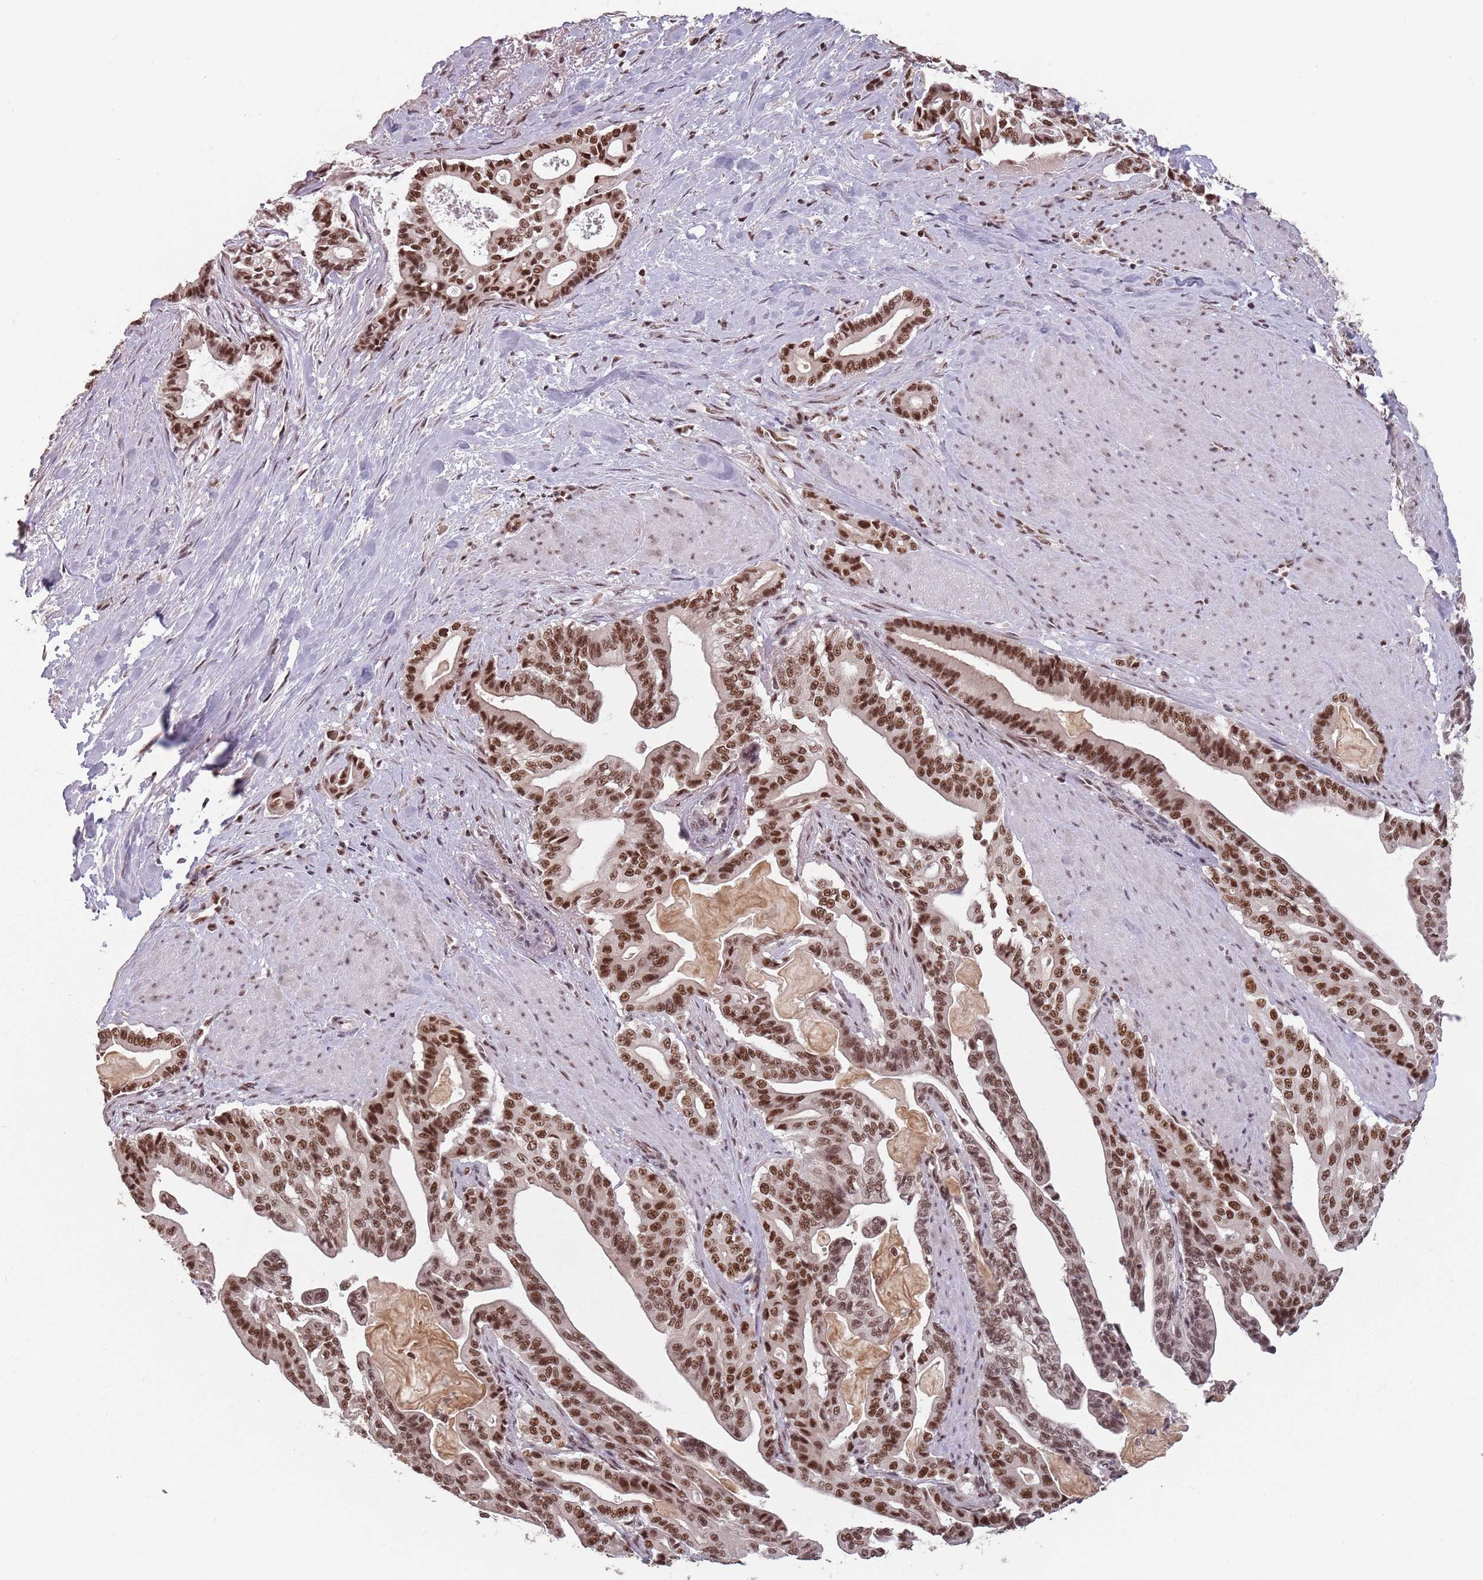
{"staining": {"intensity": "strong", "quantity": ">75%", "location": "nuclear"}, "tissue": "pancreatic cancer", "cell_type": "Tumor cells", "image_type": "cancer", "snomed": [{"axis": "morphology", "description": "Adenocarcinoma, NOS"}, {"axis": "topography", "description": "Pancreas"}], "caption": "Immunohistochemical staining of human adenocarcinoma (pancreatic) demonstrates high levels of strong nuclear protein expression in about >75% of tumor cells.", "gene": "NCBP1", "patient": {"sex": "male", "age": 63}}